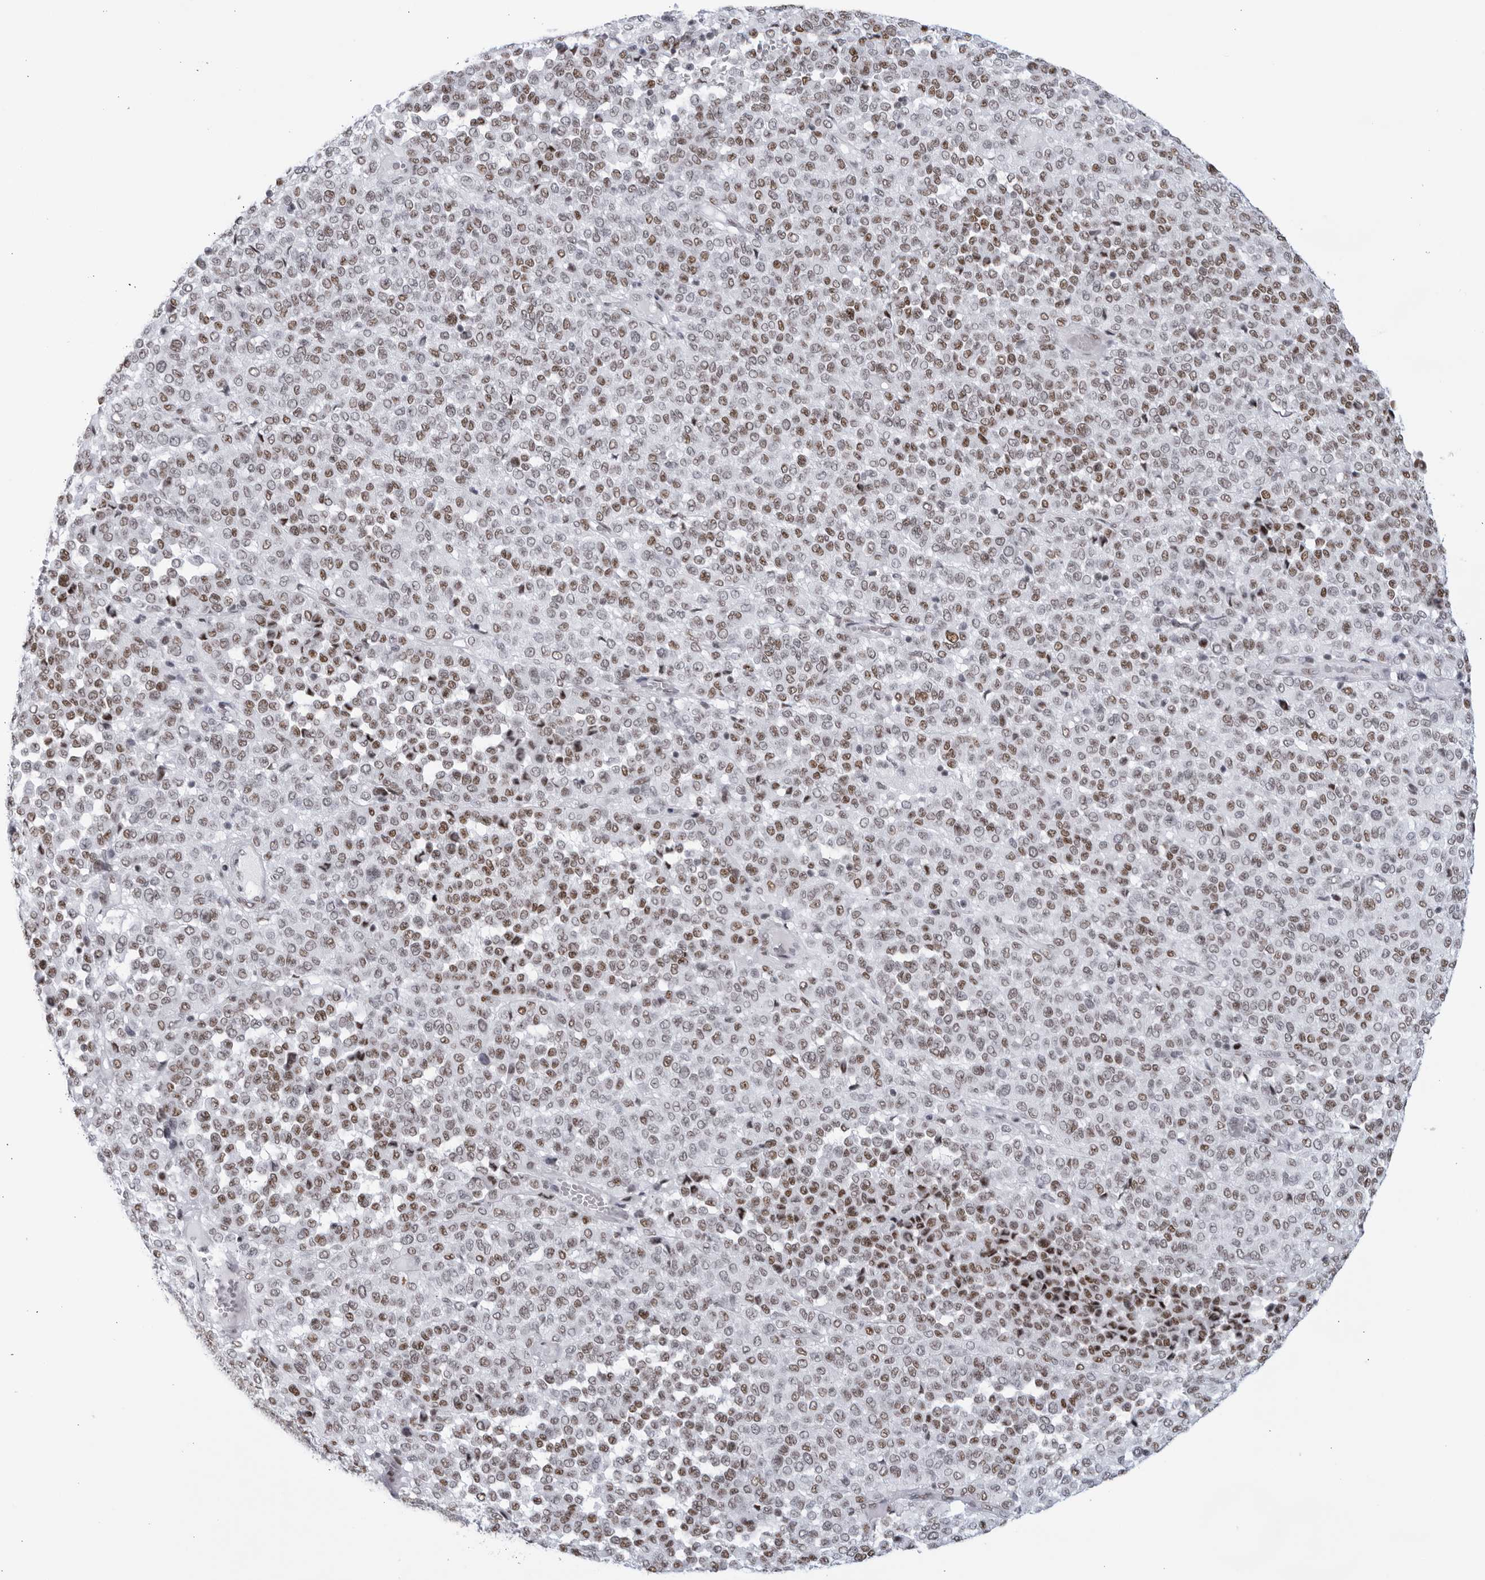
{"staining": {"intensity": "moderate", "quantity": ">75%", "location": "nuclear"}, "tissue": "melanoma", "cell_type": "Tumor cells", "image_type": "cancer", "snomed": [{"axis": "morphology", "description": "Malignant melanoma, Metastatic site"}, {"axis": "topography", "description": "Pancreas"}], "caption": "A histopathology image of human malignant melanoma (metastatic site) stained for a protein reveals moderate nuclear brown staining in tumor cells.", "gene": "HP1BP3", "patient": {"sex": "female", "age": 30}}